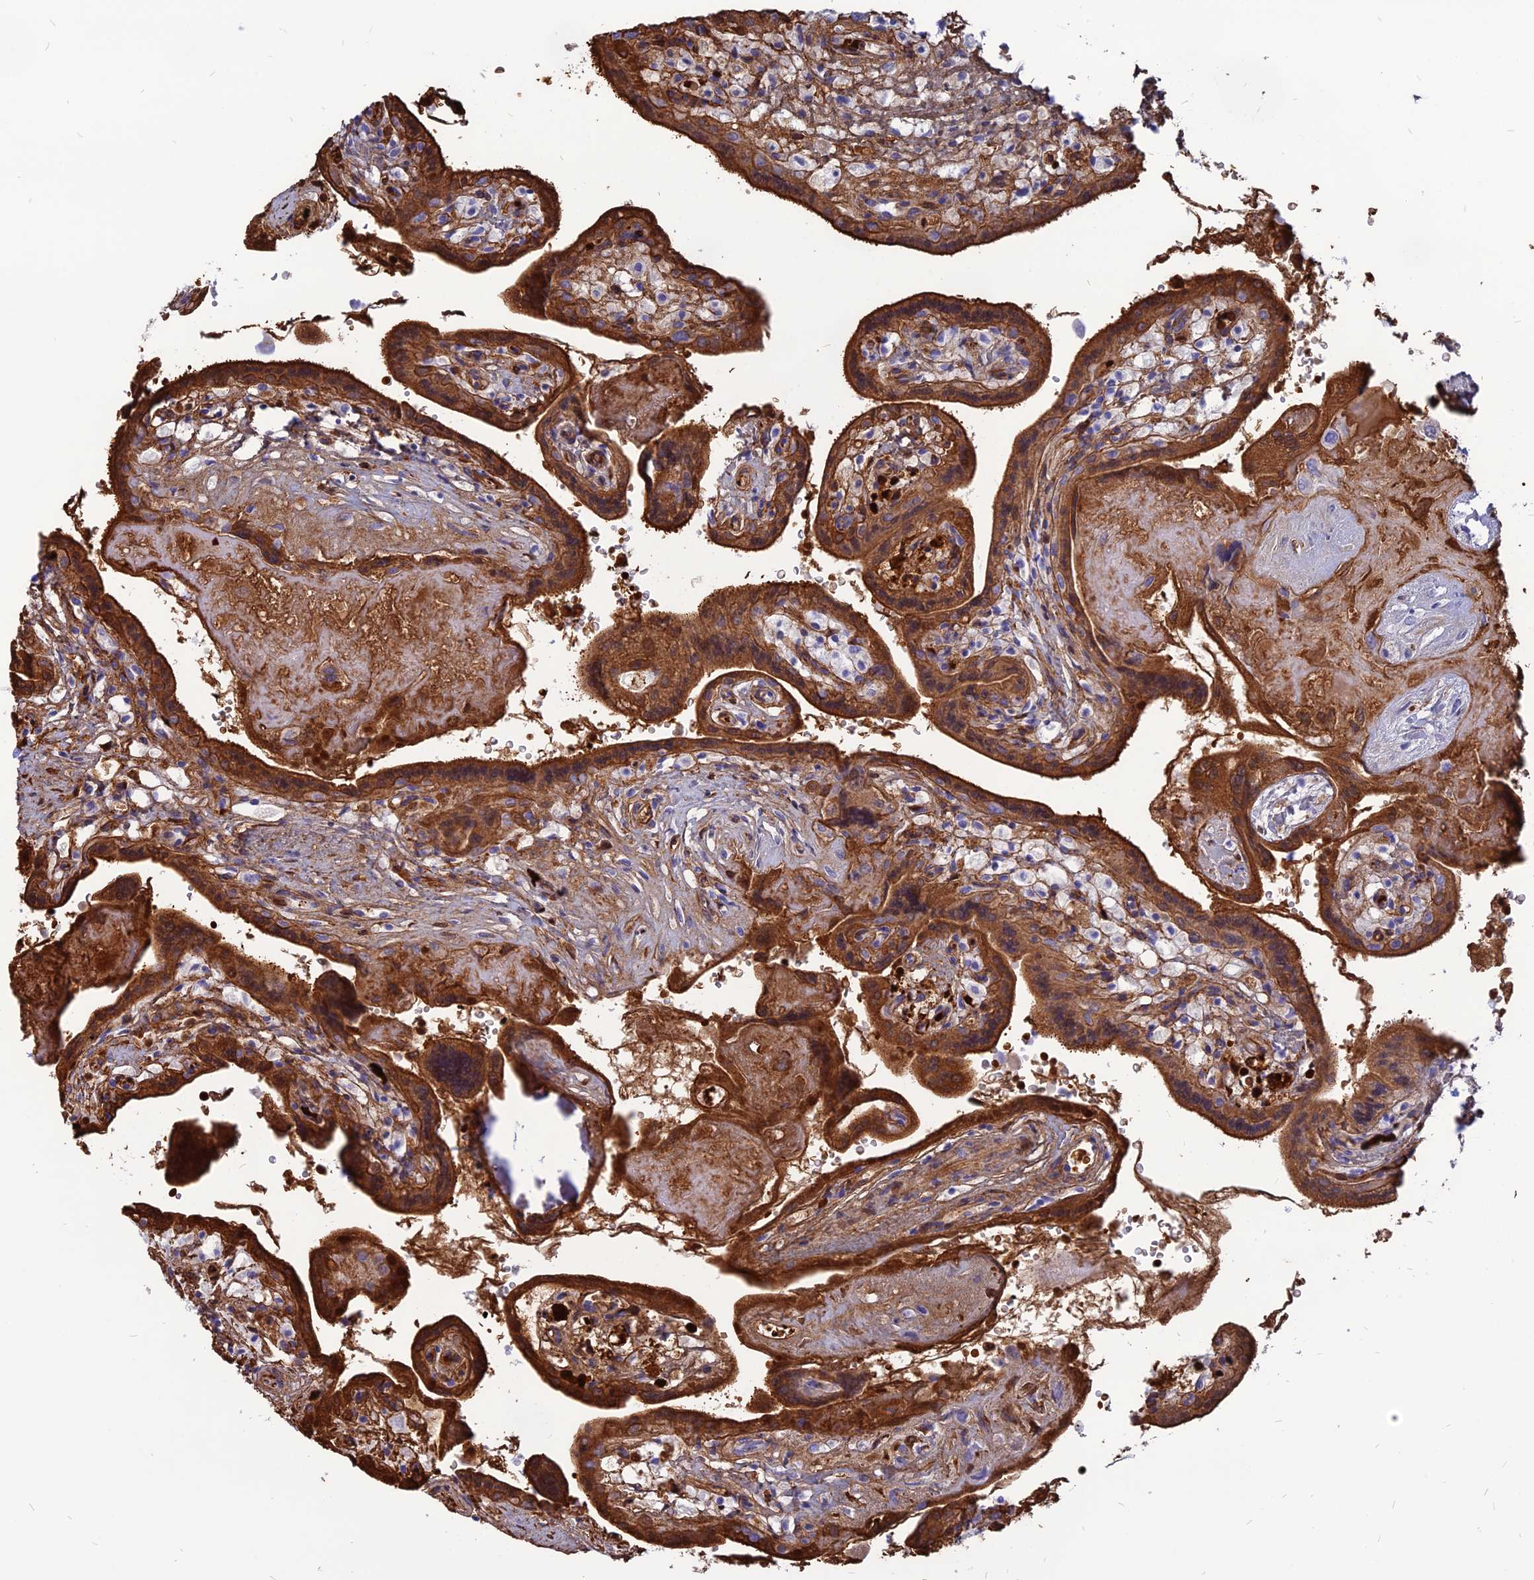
{"staining": {"intensity": "strong", "quantity": "25%-75%", "location": "cytoplasmic/membranous"}, "tissue": "placenta", "cell_type": "Trophoblastic cells", "image_type": "normal", "snomed": [{"axis": "morphology", "description": "Normal tissue, NOS"}, {"axis": "topography", "description": "Placenta"}], "caption": "Unremarkable placenta demonstrates strong cytoplasmic/membranous positivity in about 25%-75% of trophoblastic cells.", "gene": "HHAT", "patient": {"sex": "female", "age": 37}}